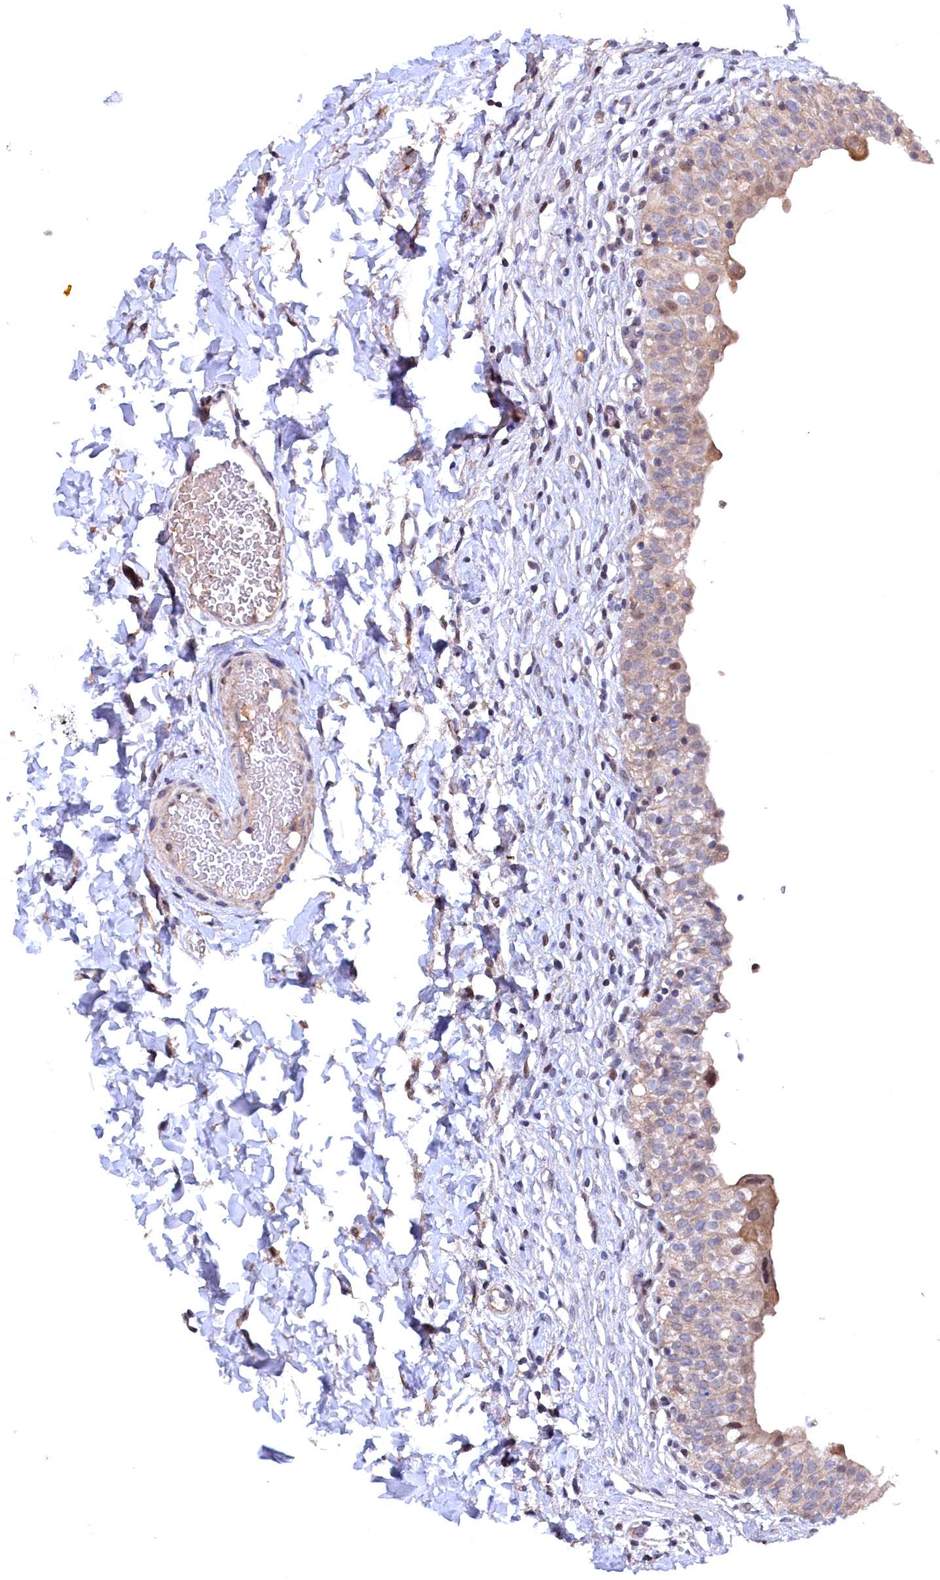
{"staining": {"intensity": "moderate", "quantity": "25%-75%", "location": "cytoplasmic/membranous,nuclear"}, "tissue": "urinary bladder", "cell_type": "Urothelial cells", "image_type": "normal", "snomed": [{"axis": "morphology", "description": "Normal tissue, NOS"}, {"axis": "topography", "description": "Urinary bladder"}], "caption": "The photomicrograph reveals a brown stain indicating the presence of a protein in the cytoplasmic/membranous,nuclear of urothelial cells in urinary bladder. (DAB (3,3'-diaminobenzidine) IHC with brightfield microscopy, high magnification).", "gene": "TMC5", "patient": {"sex": "male", "age": 55}}